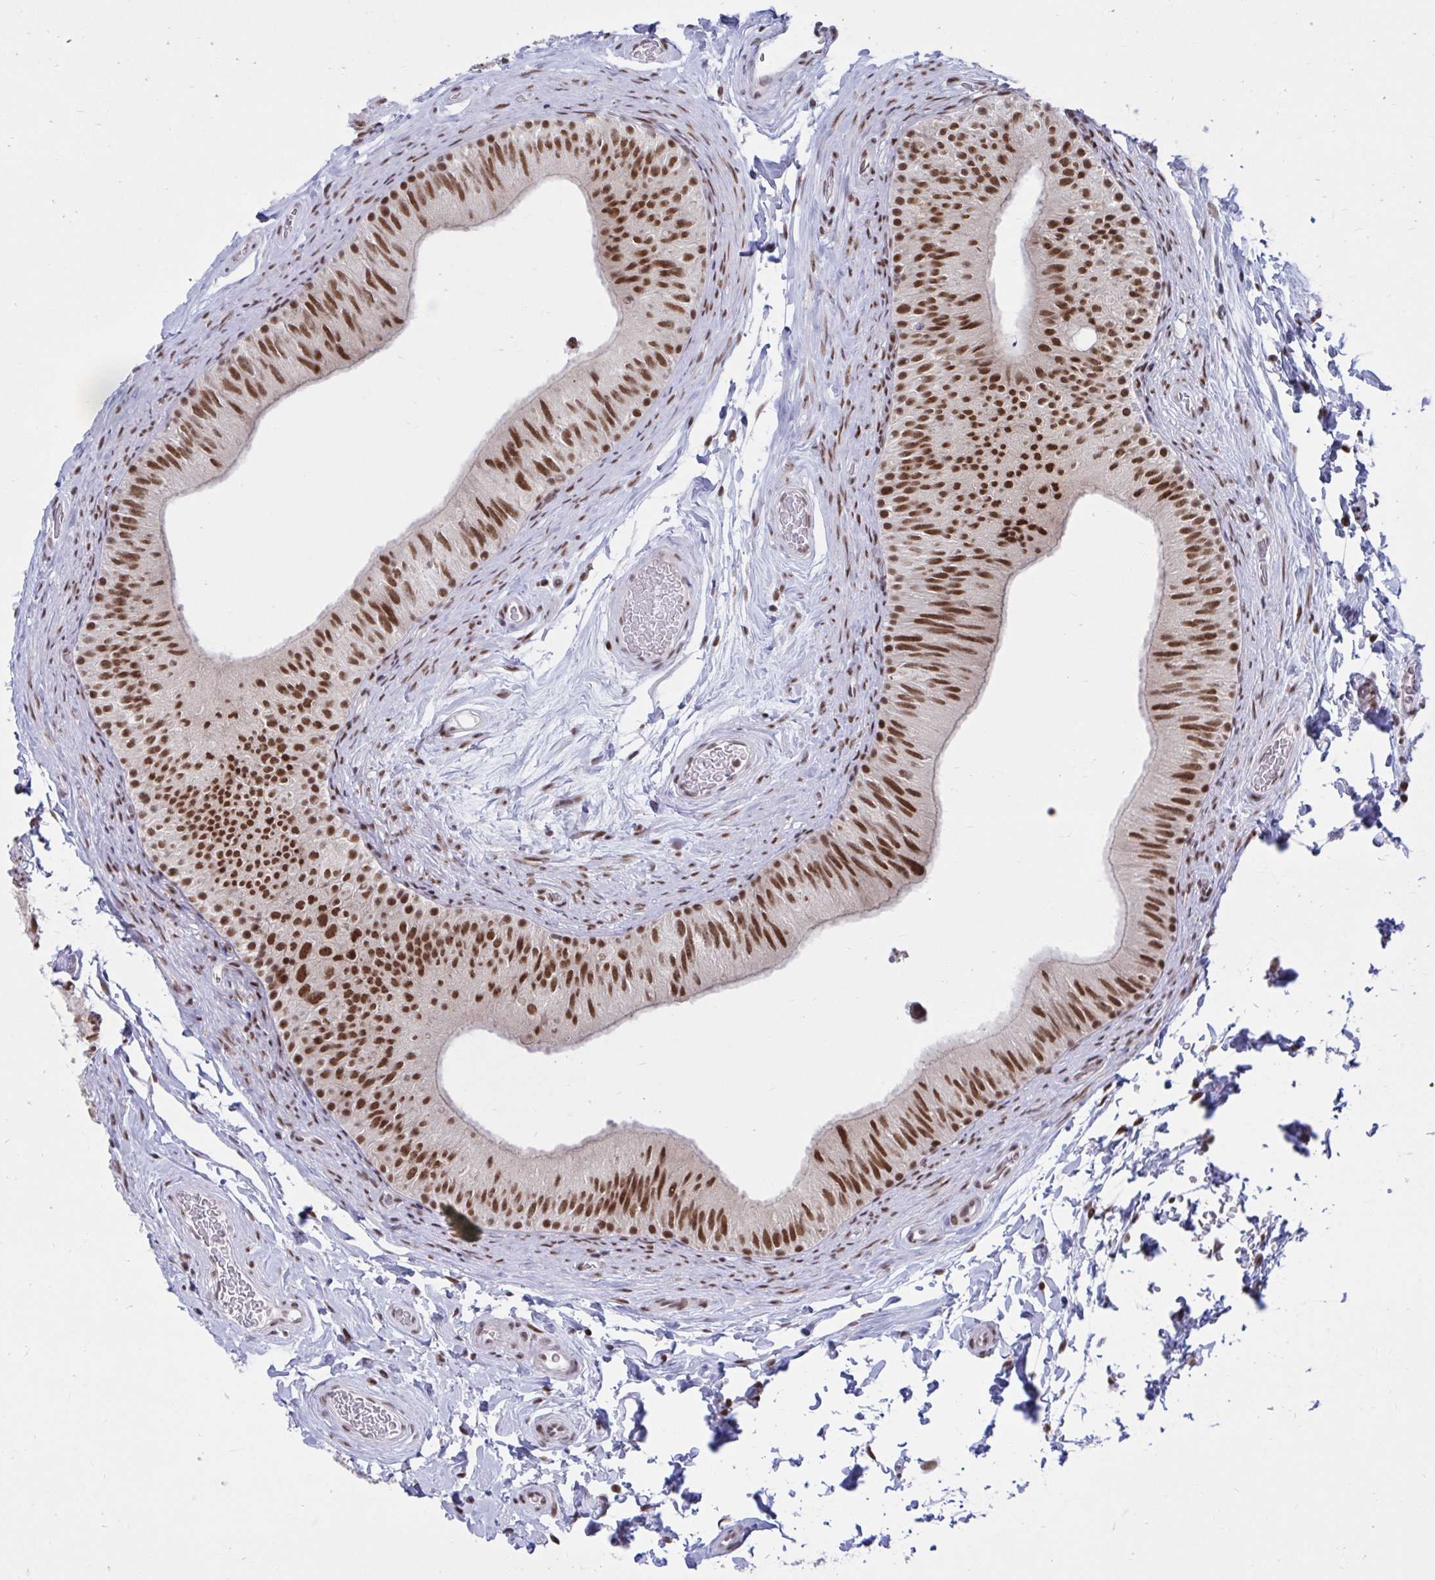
{"staining": {"intensity": "strong", "quantity": ">75%", "location": "nuclear"}, "tissue": "epididymis", "cell_type": "Glandular cells", "image_type": "normal", "snomed": [{"axis": "morphology", "description": "Normal tissue, NOS"}, {"axis": "topography", "description": "Epididymis, spermatic cord, NOS"}, {"axis": "topography", "description": "Epididymis"}], "caption": "Protein staining displays strong nuclear positivity in approximately >75% of glandular cells in normal epididymis. (Stains: DAB (3,3'-diaminobenzidine) in brown, nuclei in blue, Microscopy: brightfield microscopy at high magnification).", "gene": "PHF10", "patient": {"sex": "male", "age": 31}}